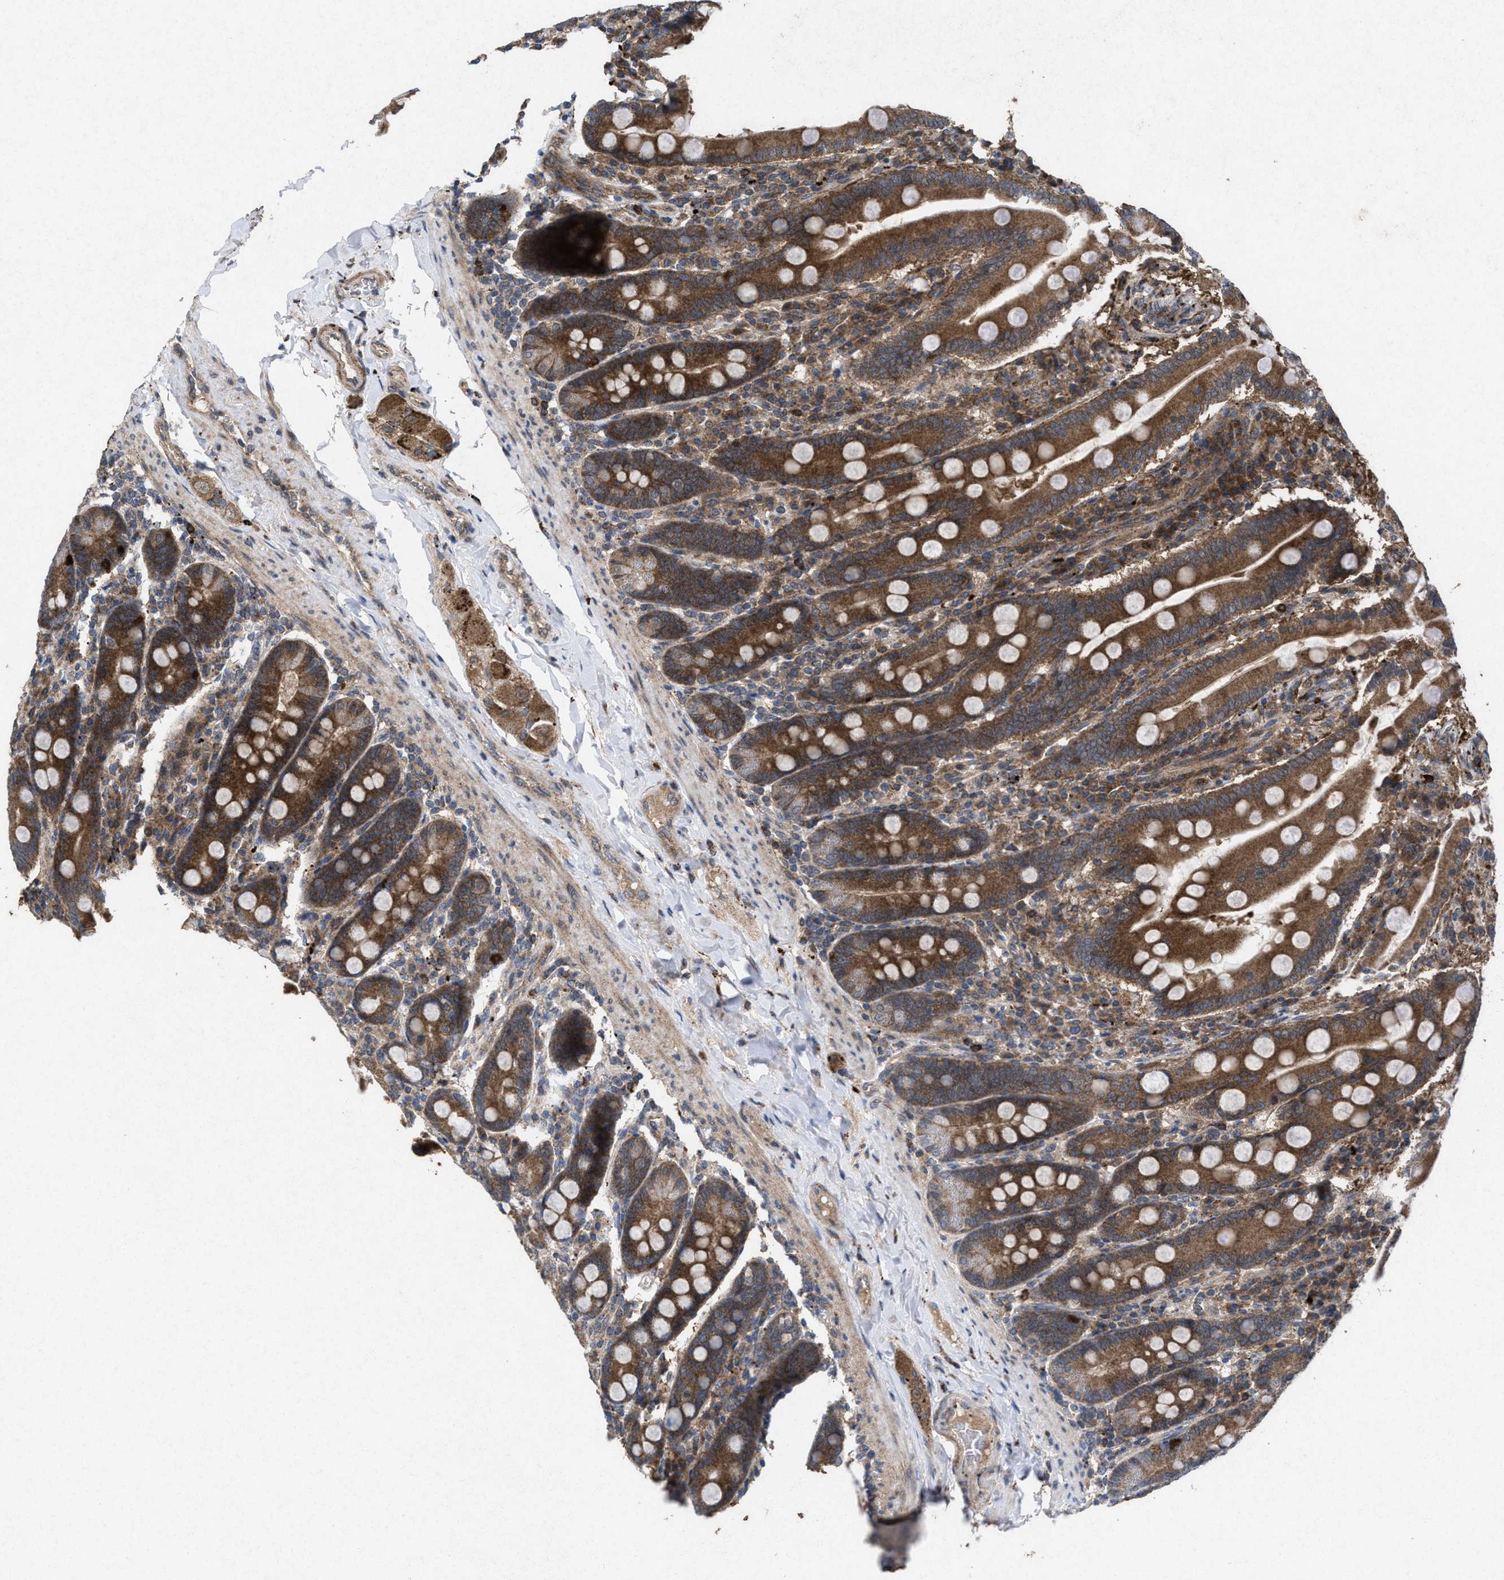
{"staining": {"intensity": "moderate", "quantity": ">75%", "location": "cytoplasmic/membranous"}, "tissue": "duodenum", "cell_type": "Glandular cells", "image_type": "normal", "snomed": [{"axis": "morphology", "description": "Normal tissue, NOS"}, {"axis": "topography", "description": "Duodenum"}], "caption": "Protein expression by immunohistochemistry demonstrates moderate cytoplasmic/membranous staining in about >75% of glandular cells in unremarkable duodenum. The protein is shown in brown color, while the nuclei are stained blue.", "gene": "MSI2", "patient": {"sex": "male", "age": 50}}